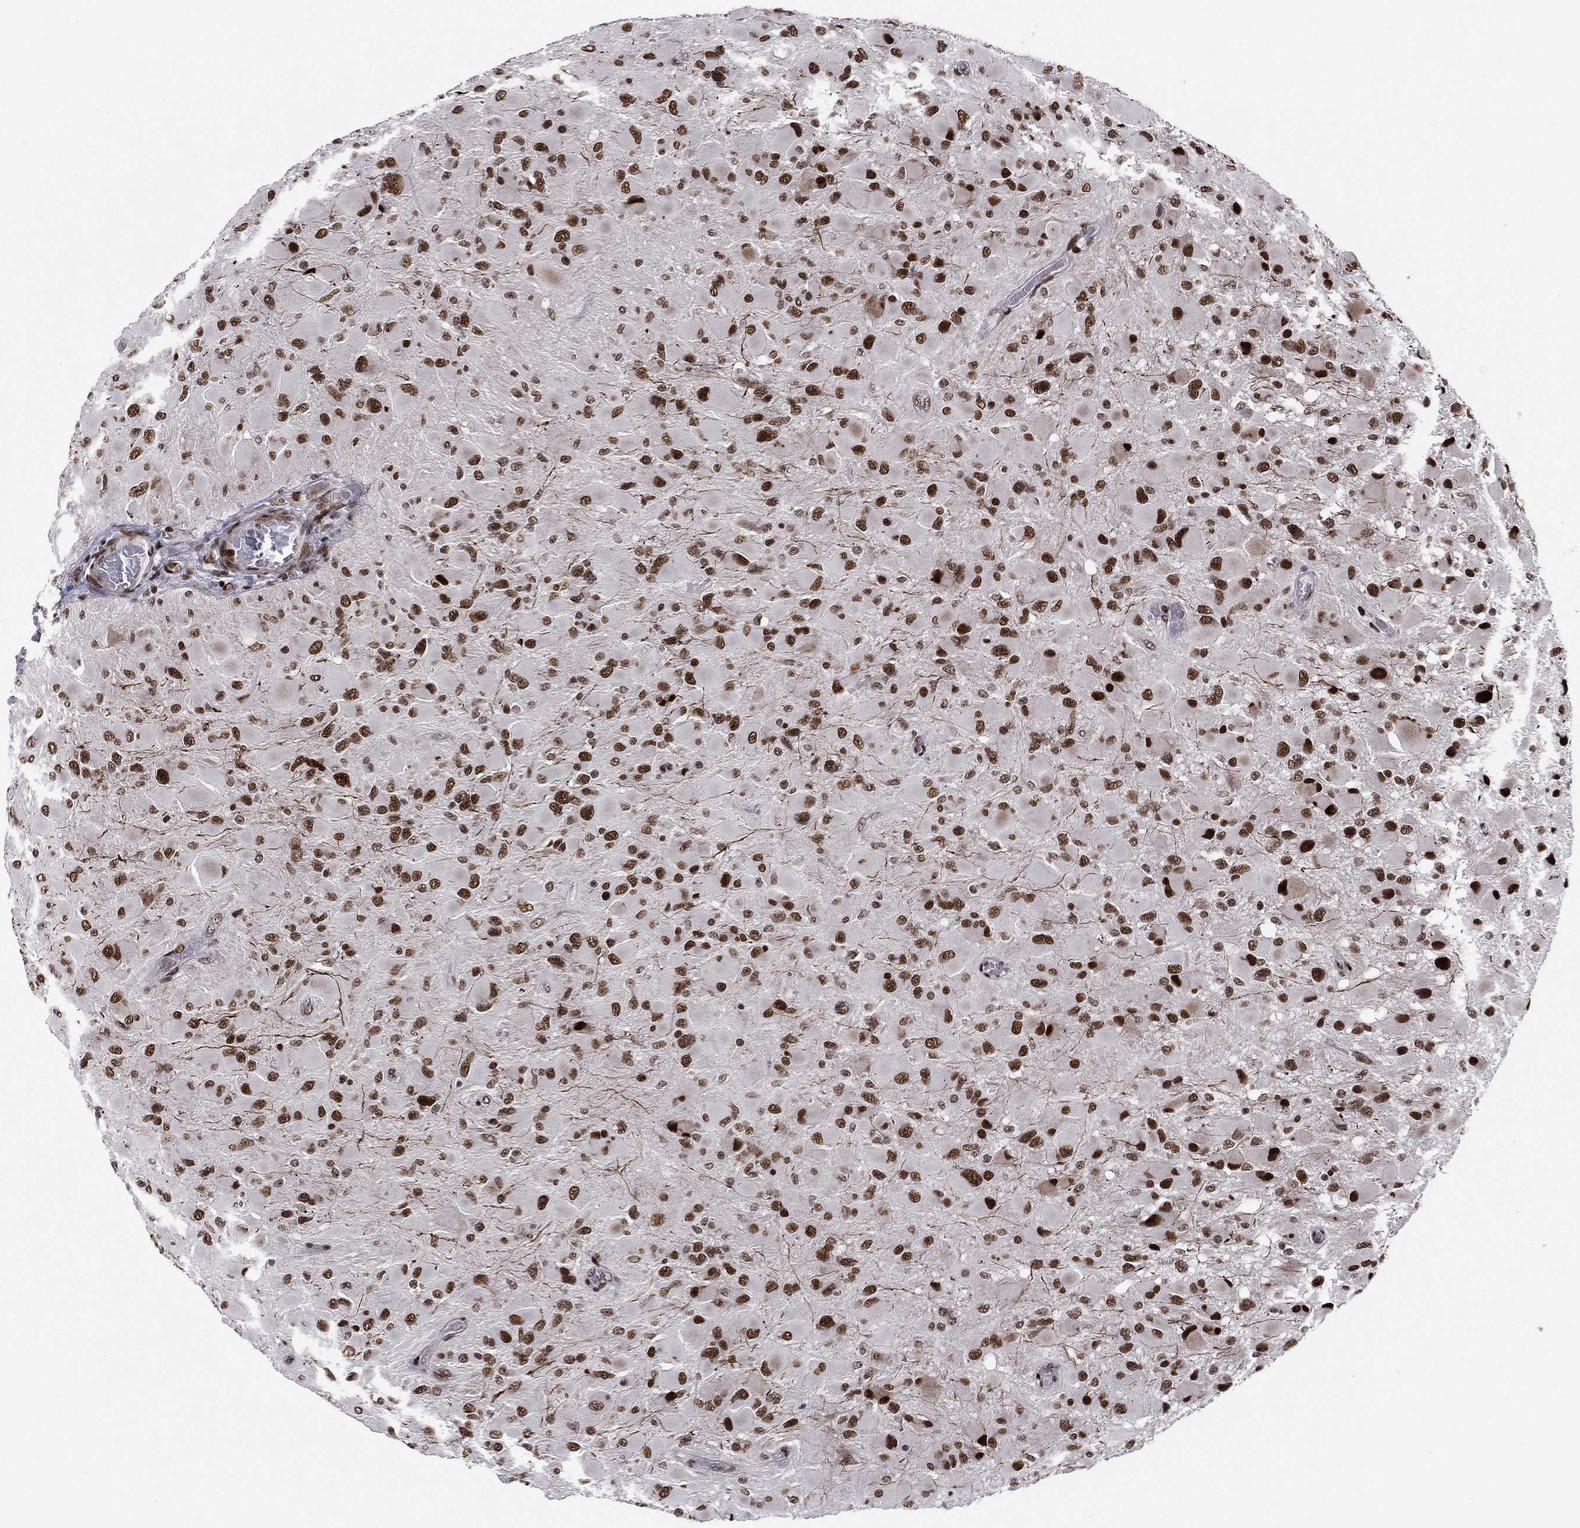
{"staining": {"intensity": "strong", "quantity": "25%-75%", "location": "nuclear"}, "tissue": "glioma", "cell_type": "Tumor cells", "image_type": "cancer", "snomed": [{"axis": "morphology", "description": "Glioma, malignant, High grade"}, {"axis": "topography", "description": "Cerebral cortex"}], "caption": "Immunohistochemical staining of human malignant glioma (high-grade) shows strong nuclear protein positivity in approximately 25%-75% of tumor cells. Nuclei are stained in blue.", "gene": "RTF1", "patient": {"sex": "female", "age": 36}}